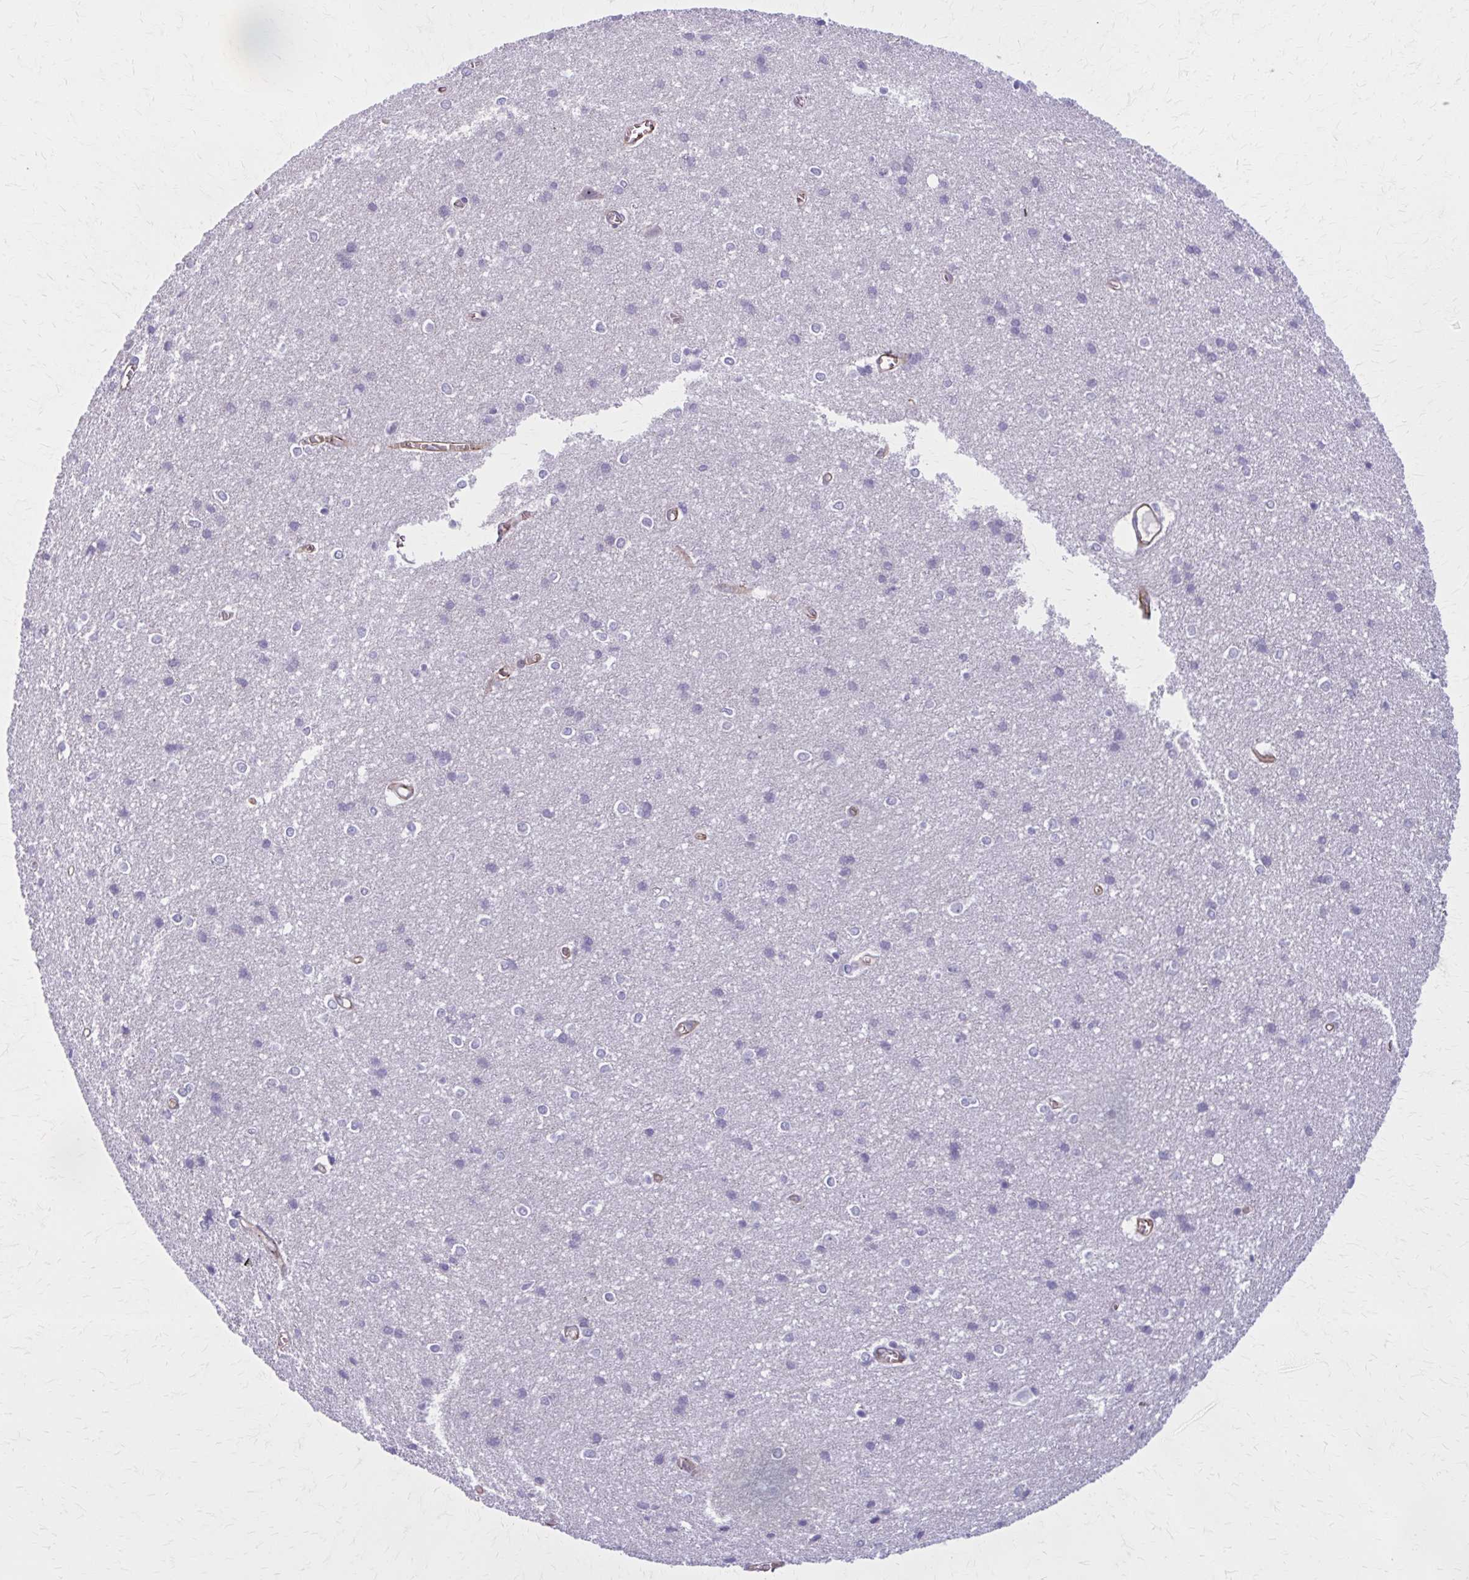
{"staining": {"intensity": "moderate", "quantity": ">75%", "location": "cytoplasmic/membranous"}, "tissue": "cerebral cortex", "cell_type": "Endothelial cells", "image_type": "normal", "snomed": [{"axis": "morphology", "description": "Normal tissue, NOS"}, {"axis": "topography", "description": "Cerebral cortex"}], "caption": "DAB immunohistochemical staining of unremarkable cerebral cortex shows moderate cytoplasmic/membranous protein staining in about >75% of endothelial cells. The protein of interest is shown in brown color, while the nuclei are stained blue.", "gene": "ZDHHC7", "patient": {"sex": "male", "age": 37}}